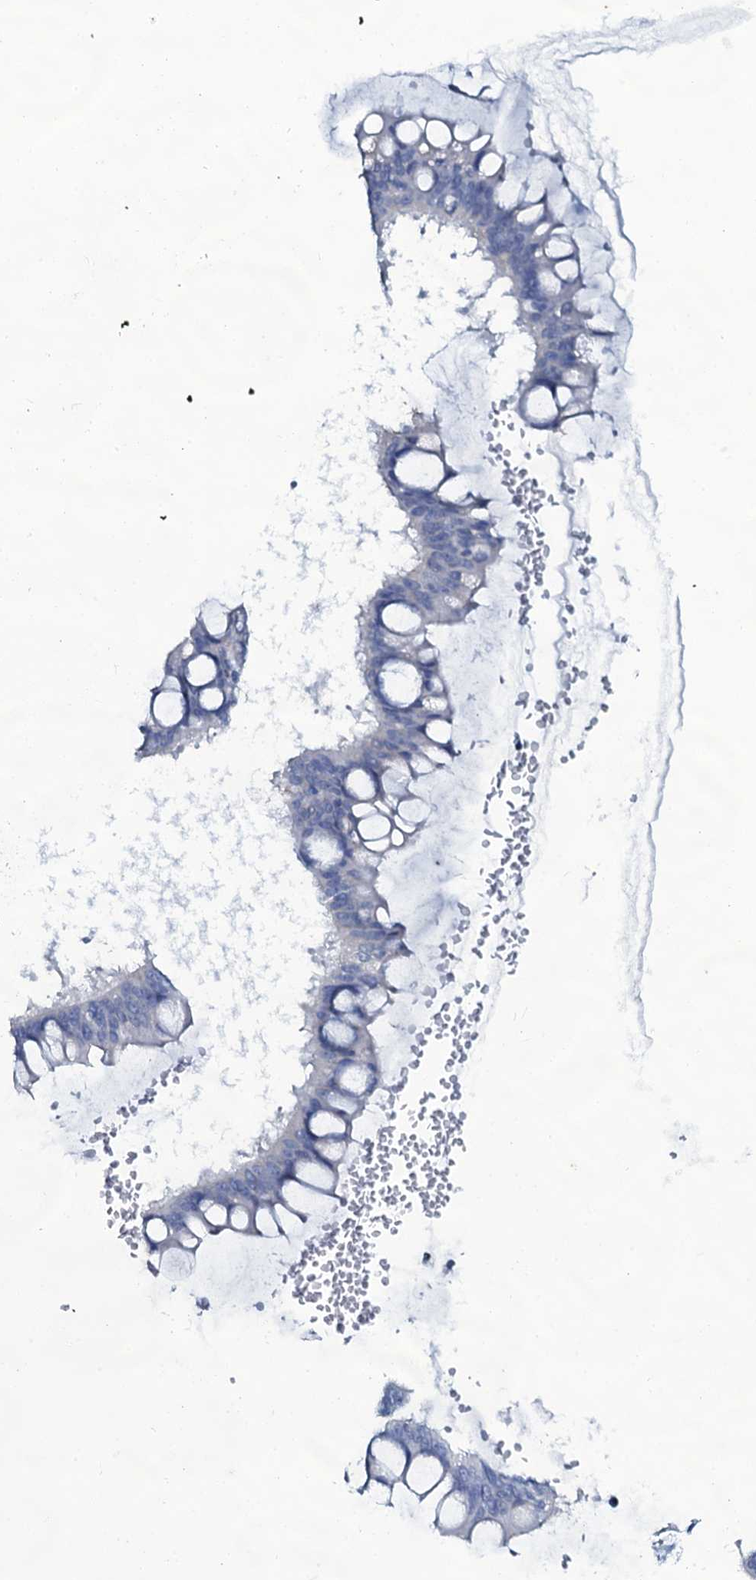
{"staining": {"intensity": "negative", "quantity": "none", "location": "none"}, "tissue": "ovarian cancer", "cell_type": "Tumor cells", "image_type": "cancer", "snomed": [{"axis": "morphology", "description": "Cystadenocarcinoma, mucinous, NOS"}, {"axis": "topography", "description": "Ovary"}], "caption": "An immunohistochemistry (IHC) photomicrograph of mucinous cystadenocarcinoma (ovarian) is shown. There is no staining in tumor cells of mucinous cystadenocarcinoma (ovarian). Nuclei are stained in blue.", "gene": "SLC4A7", "patient": {"sex": "female", "age": 73}}